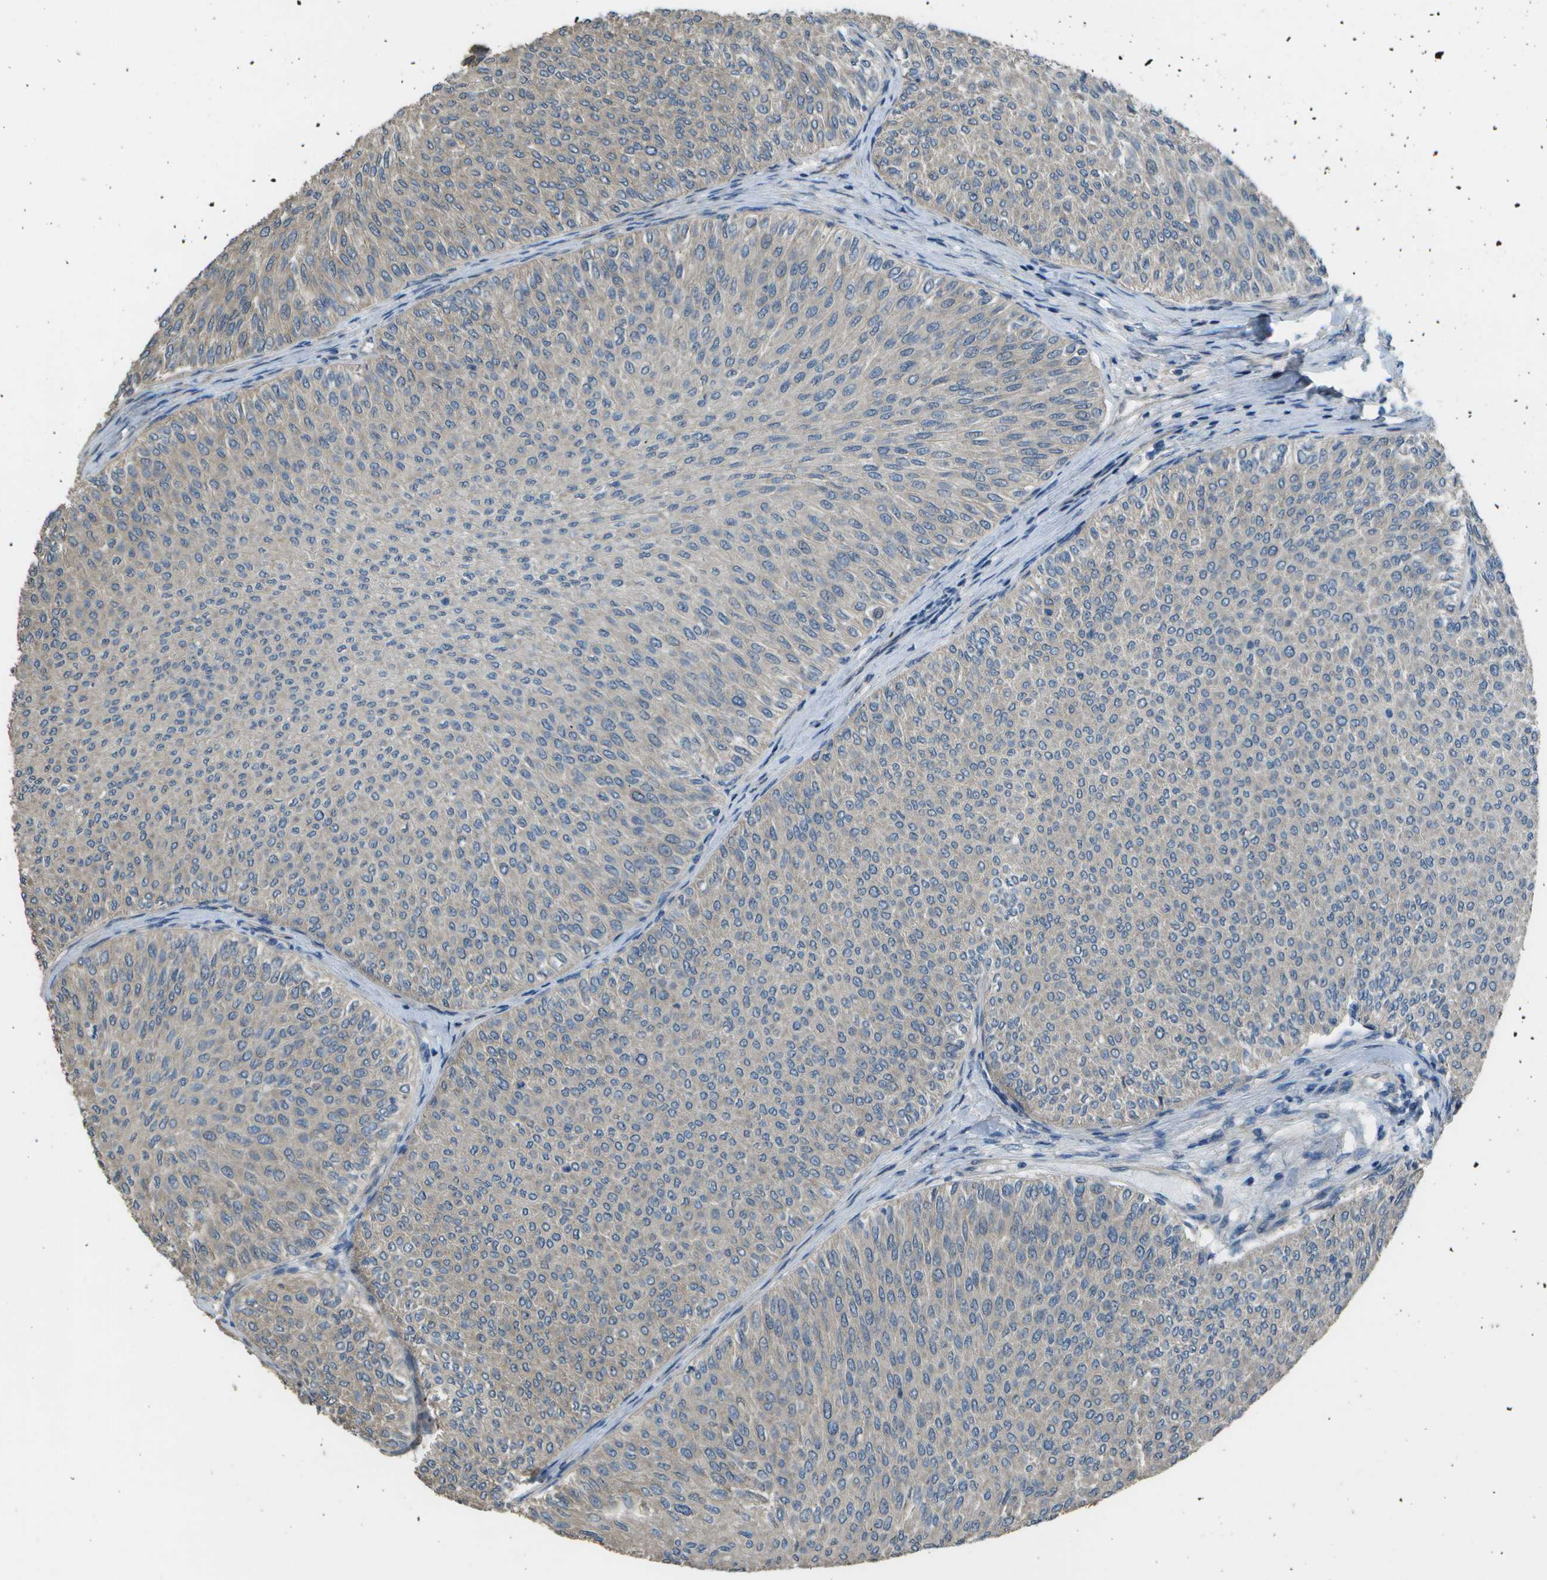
{"staining": {"intensity": "negative", "quantity": "none", "location": "none"}, "tissue": "urothelial cancer", "cell_type": "Tumor cells", "image_type": "cancer", "snomed": [{"axis": "morphology", "description": "Urothelial carcinoma, Low grade"}, {"axis": "topography", "description": "Urinary bladder"}], "caption": "This is a histopathology image of immunohistochemistry (IHC) staining of urothelial cancer, which shows no positivity in tumor cells.", "gene": "CLNS1A", "patient": {"sex": "male", "age": 78}}